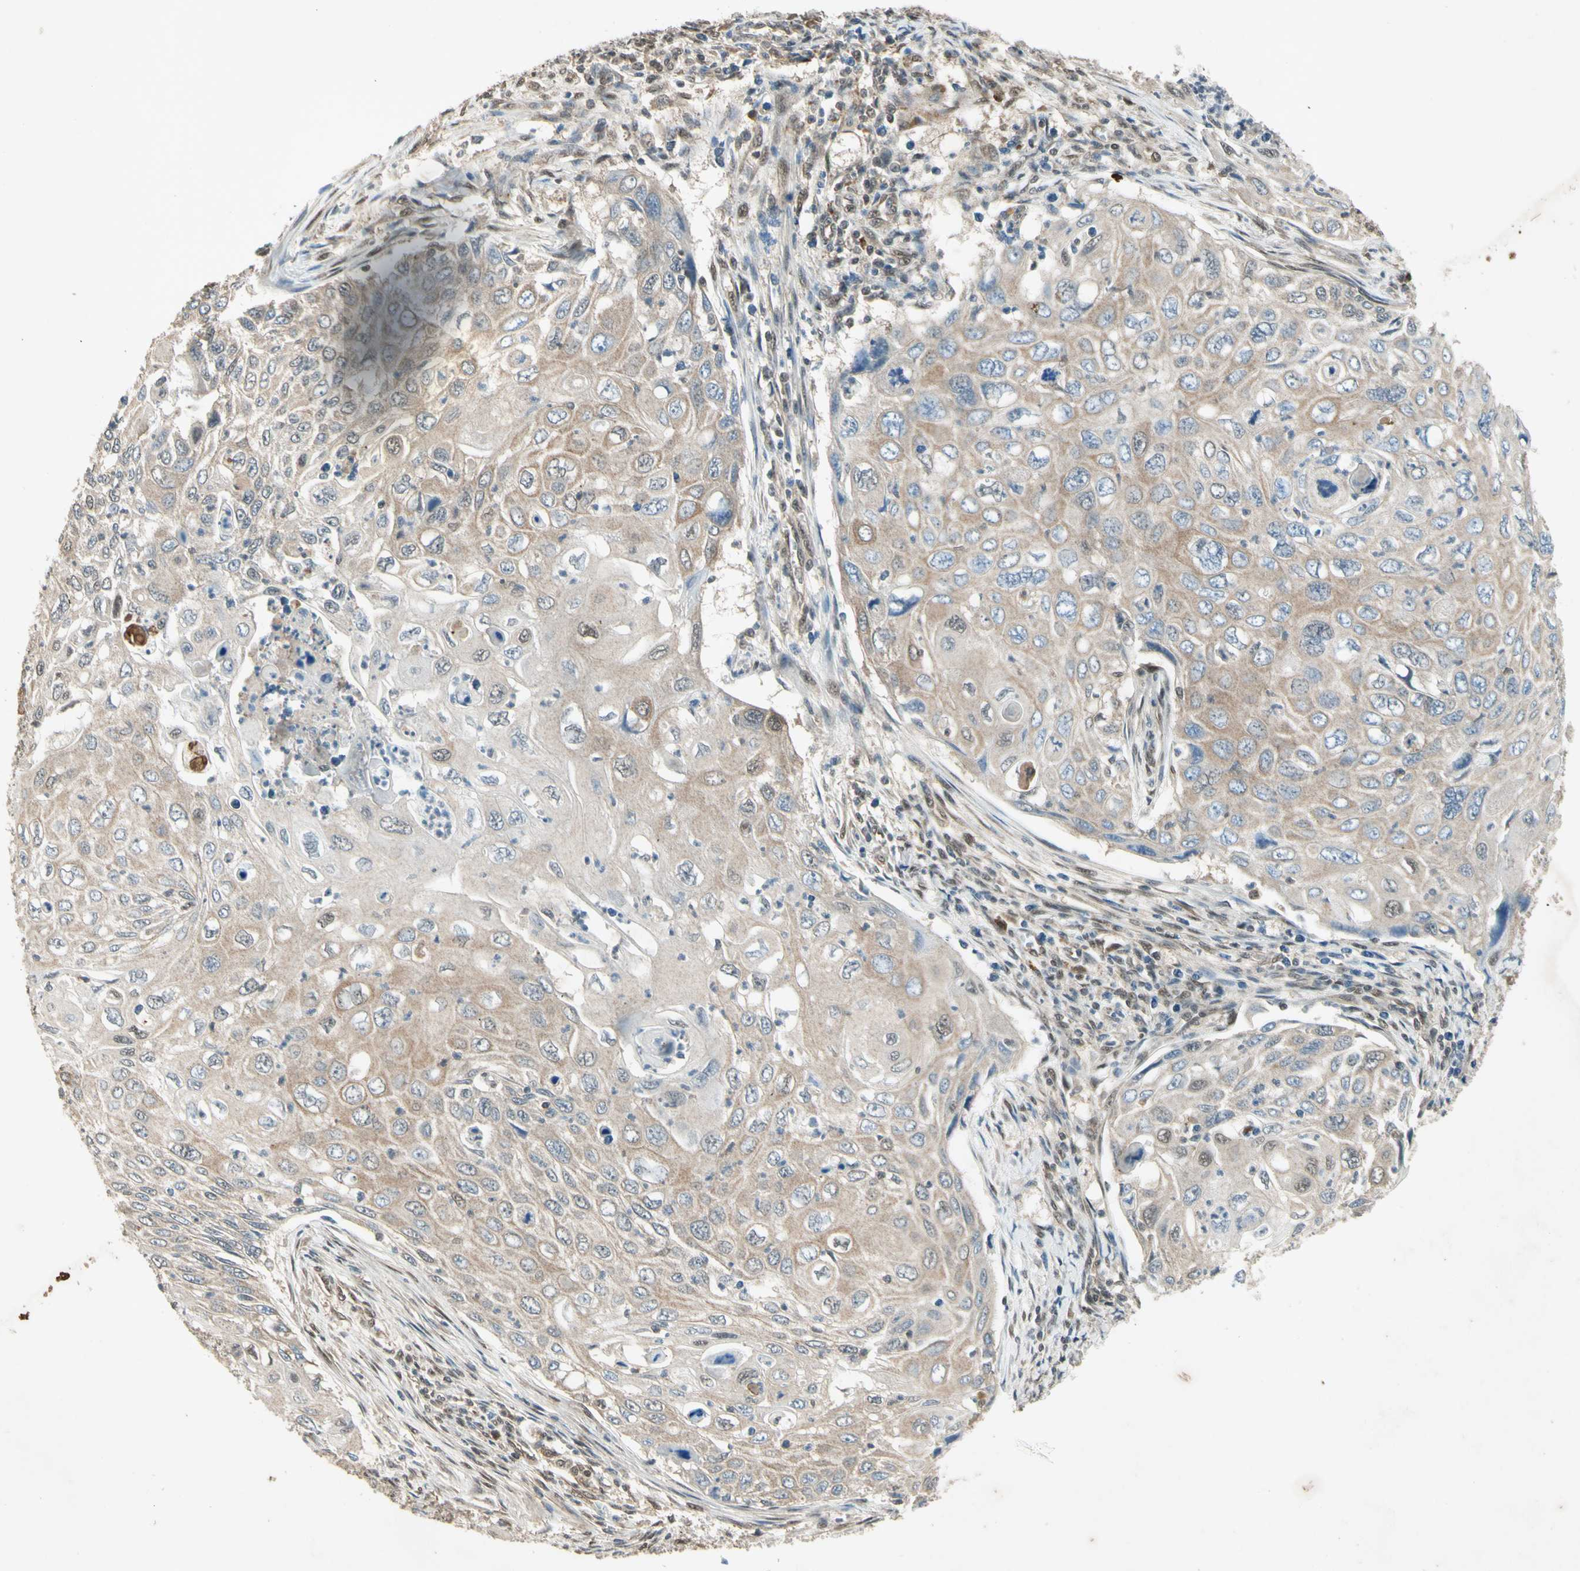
{"staining": {"intensity": "weak", "quantity": ">75%", "location": "cytoplasmic/membranous"}, "tissue": "cervical cancer", "cell_type": "Tumor cells", "image_type": "cancer", "snomed": [{"axis": "morphology", "description": "Squamous cell carcinoma, NOS"}, {"axis": "topography", "description": "Cervix"}], "caption": "Immunohistochemistry (IHC) photomicrograph of cervical squamous cell carcinoma stained for a protein (brown), which displays low levels of weak cytoplasmic/membranous positivity in approximately >75% of tumor cells.", "gene": "PSMD5", "patient": {"sex": "female", "age": 70}}